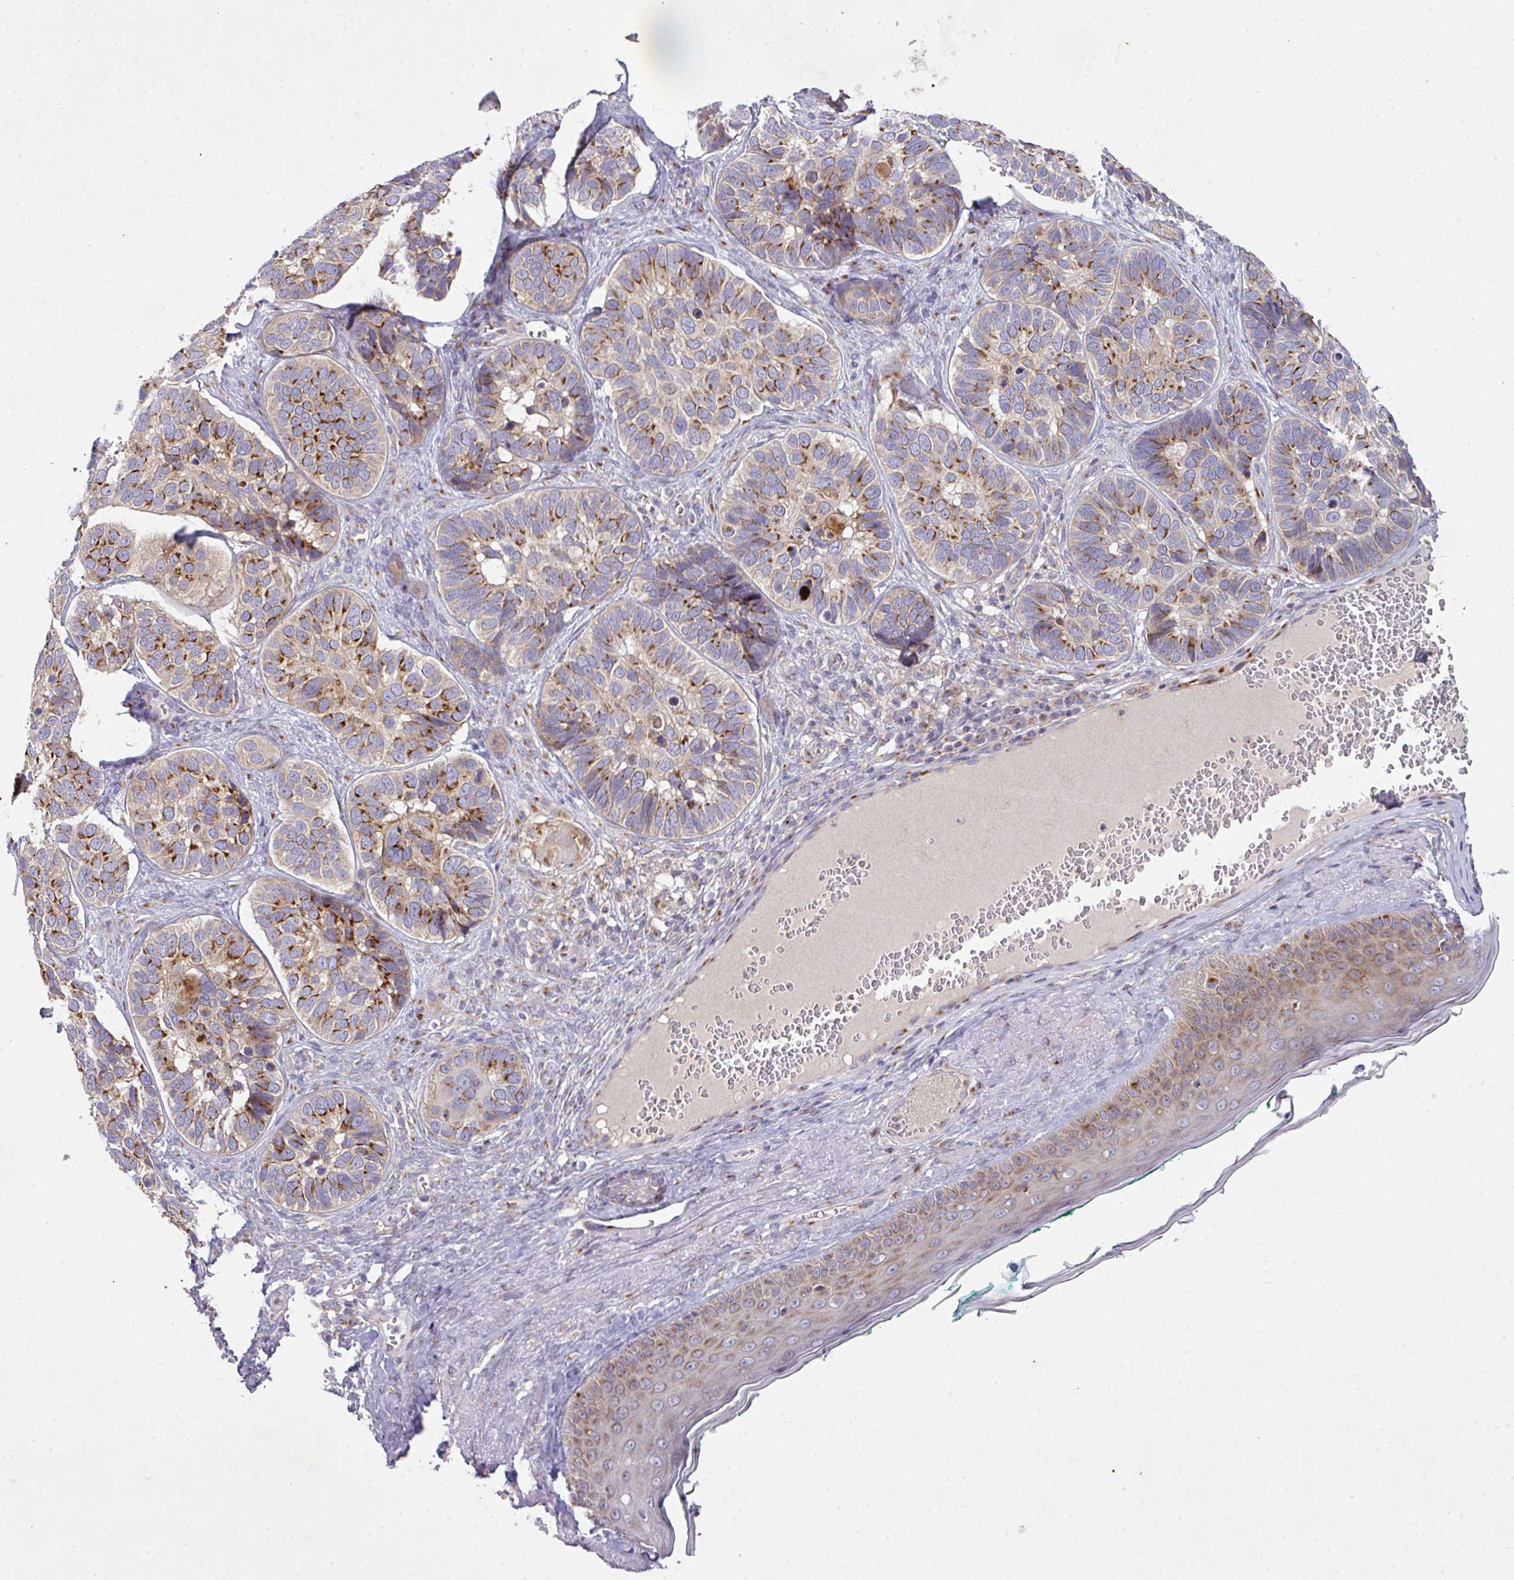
{"staining": {"intensity": "moderate", "quantity": "25%-75%", "location": "cytoplasmic/membranous"}, "tissue": "skin cancer", "cell_type": "Tumor cells", "image_type": "cancer", "snomed": [{"axis": "morphology", "description": "Basal cell carcinoma"}, {"axis": "topography", "description": "Skin"}], "caption": "DAB immunohistochemical staining of human skin basal cell carcinoma reveals moderate cytoplasmic/membranous protein positivity in approximately 25%-75% of tumor cells.", "gene": "VTI1A", "patient": {"sex": "male", "age": 62}}